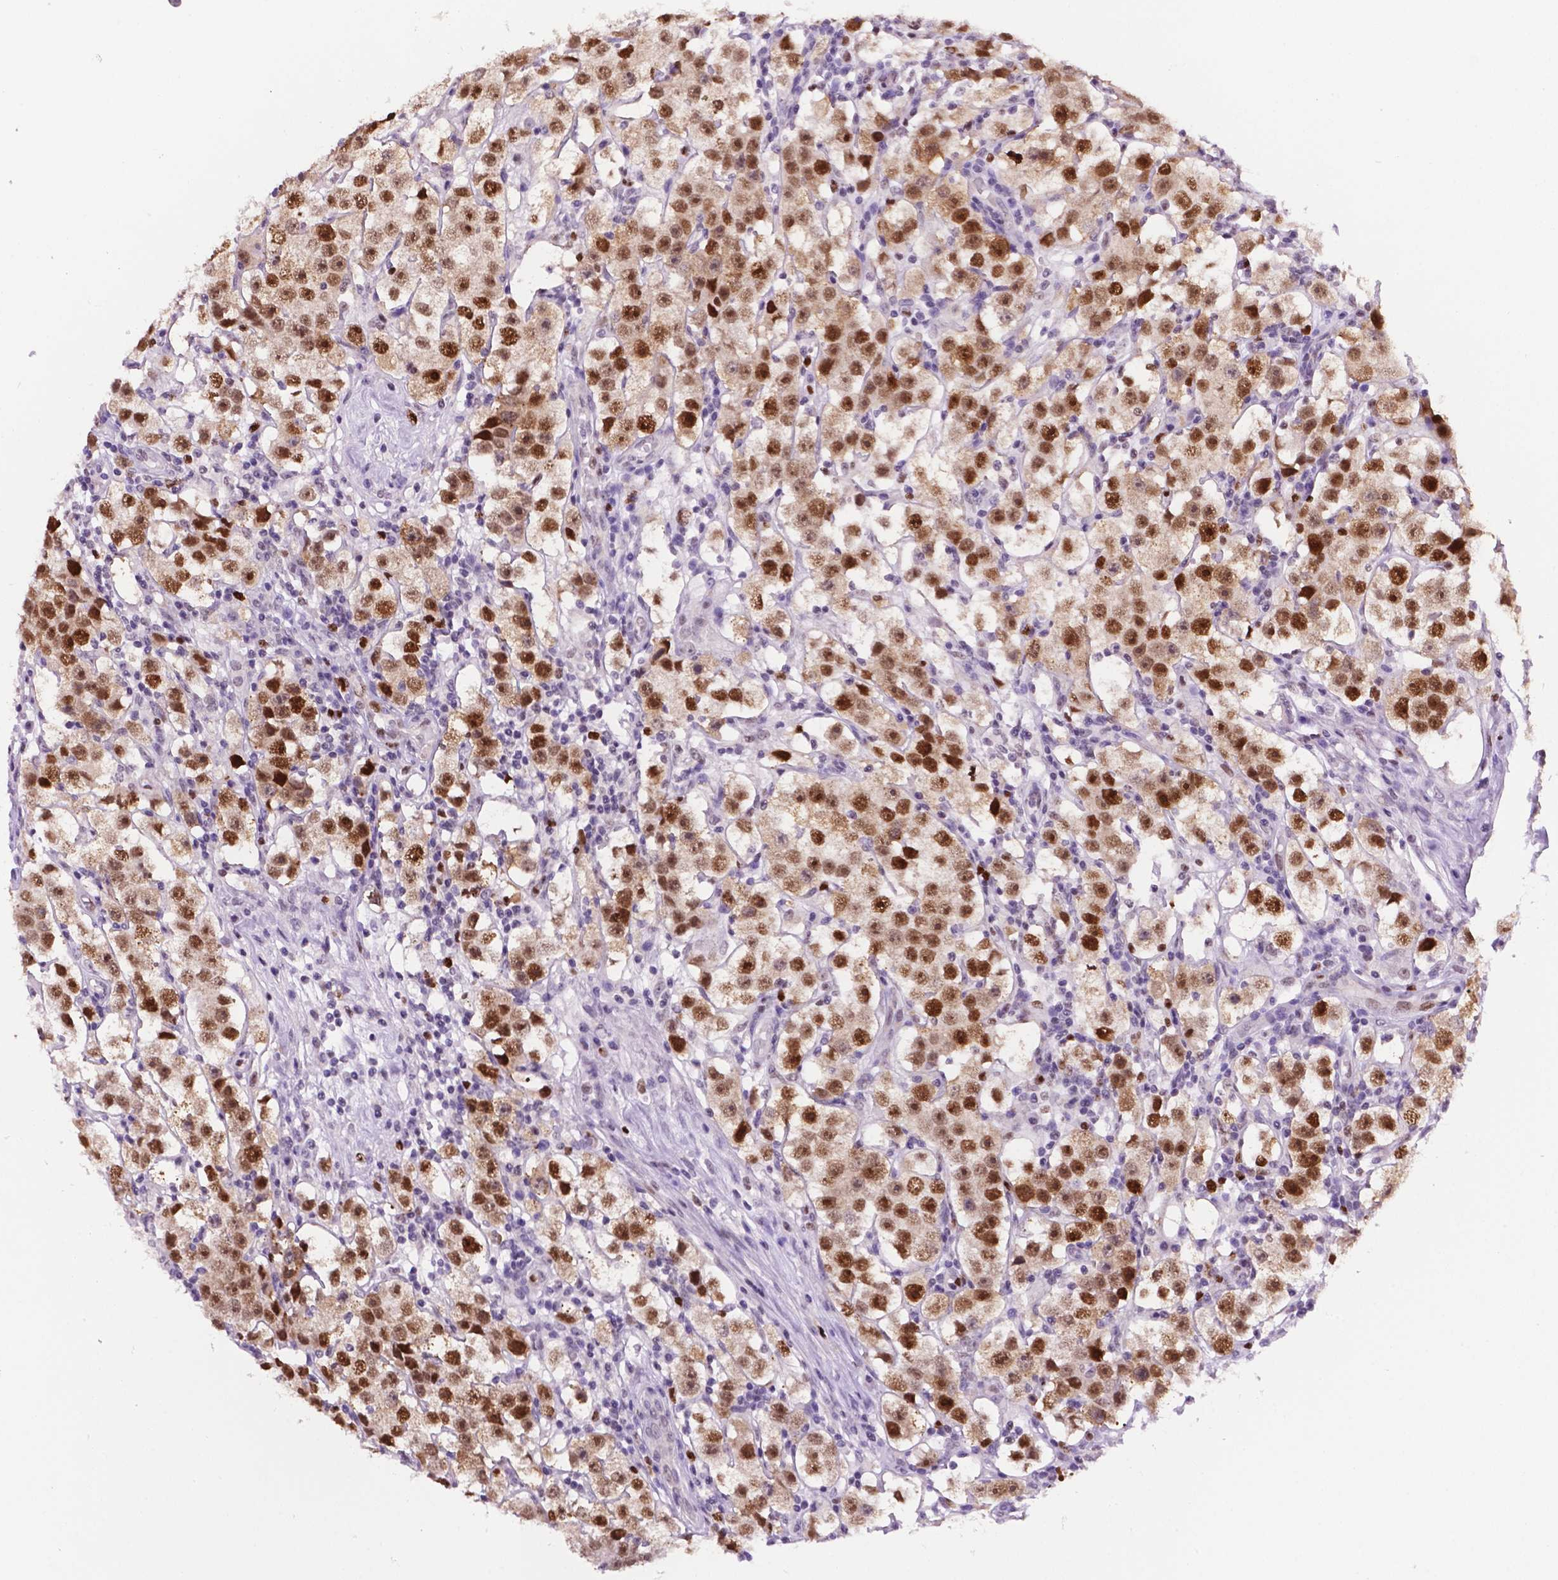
{"staining": {"intensity": "moderate", "quantity": ">75%", "location": "cytoplasmic/membranous,nuclear"}, "tissue": "testis cancer", "cell_type": "Tumor cells", "image_type": "cancer", "snomed": [{"axis": "morphology", "description": "Seminoma, NOS"}, {"axis": "topography", "description": "Testis"}], "caption": "This histopathology image displays IHC staining of human seminoma (testis), with medium moderate cytoplasmic/membranous and nuclear staining in about >75% of tumor cells.", "gene": "NCAPH2", "patient": {"sex": "male", "age": 37}}